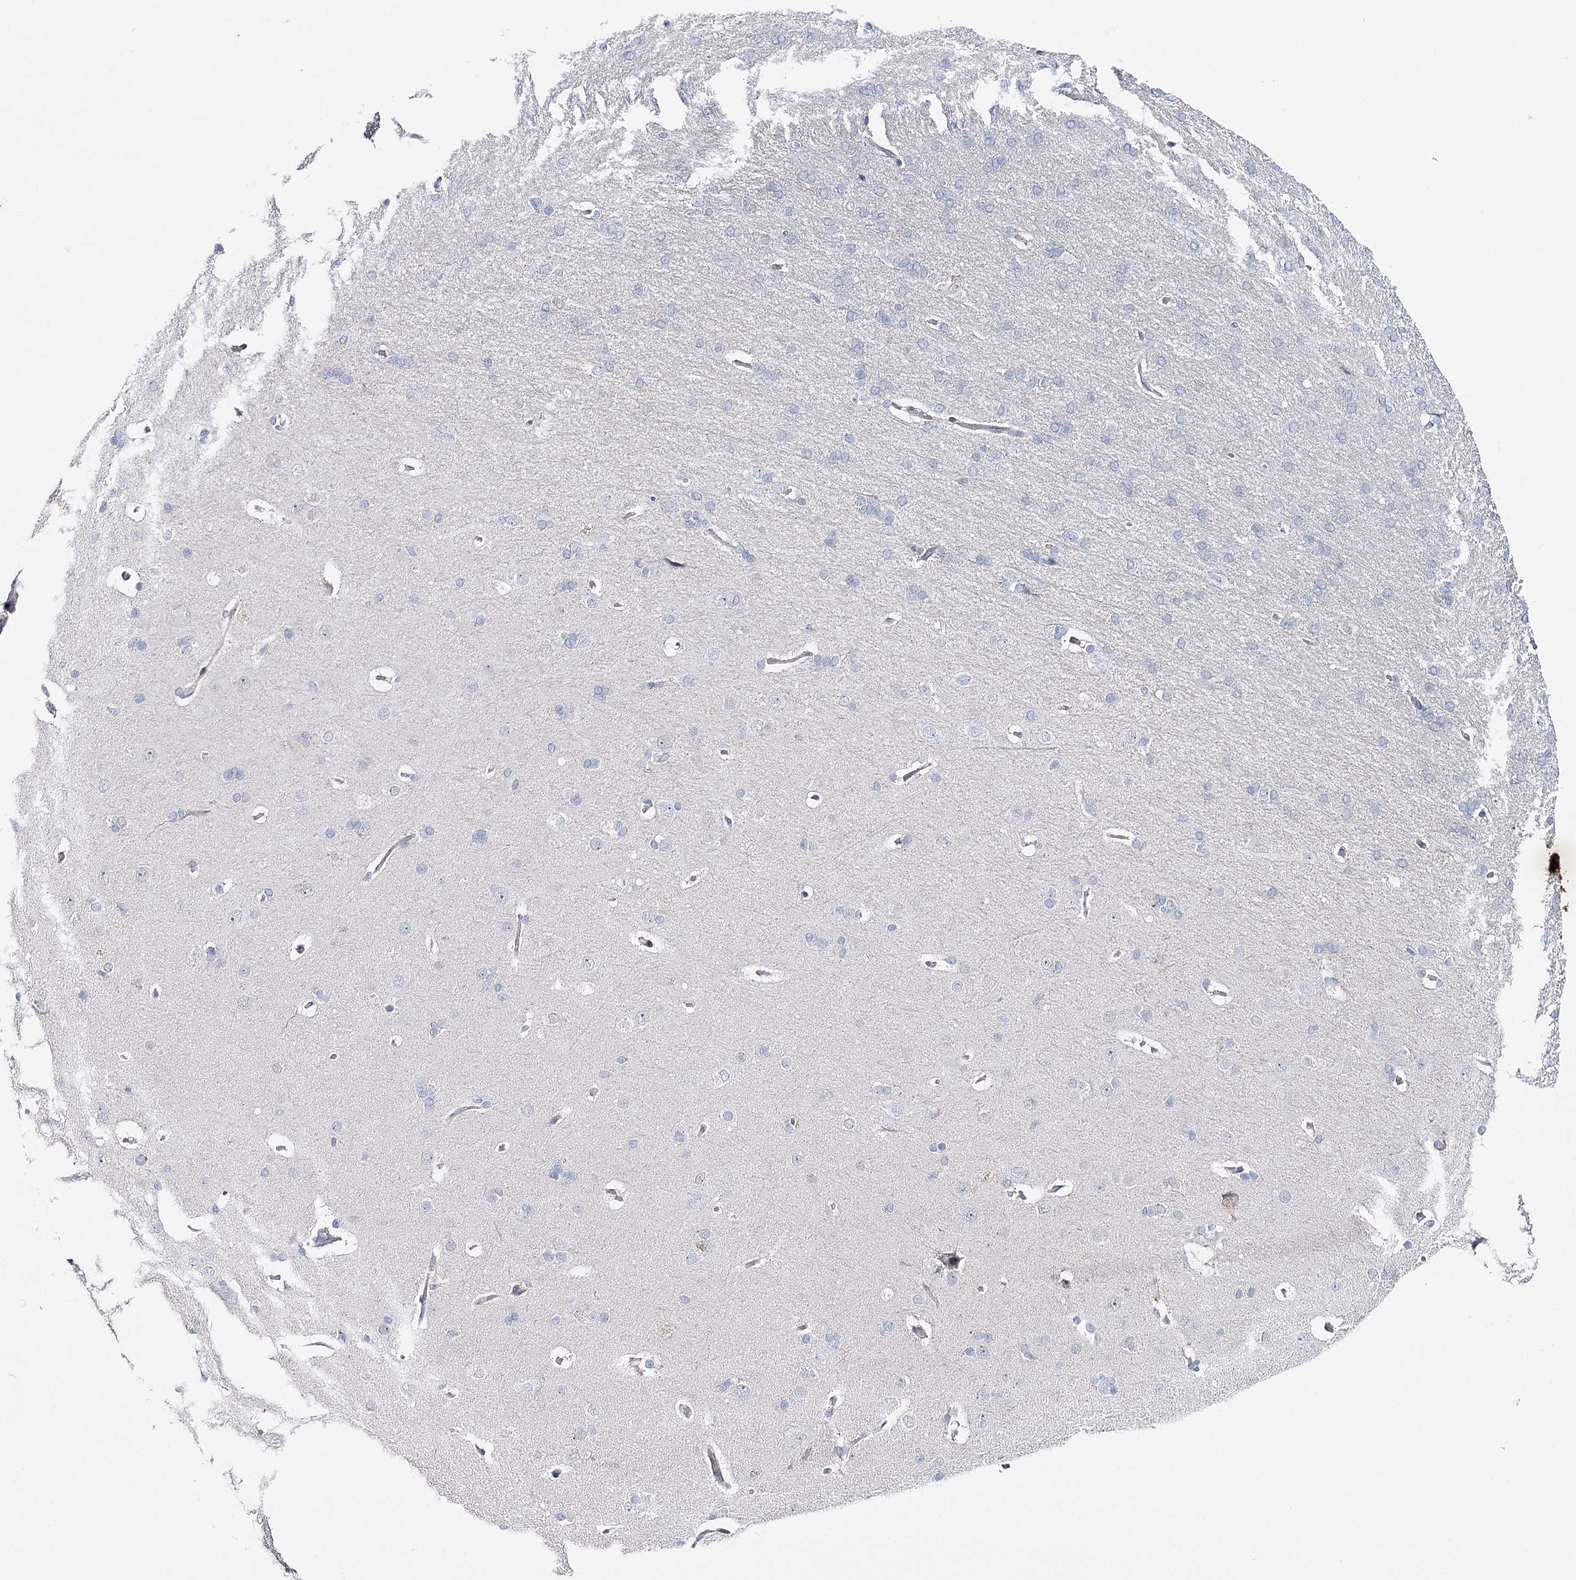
{"staining": {"intensity": "negative", "quantity": "none", "location": "none"}, "tissue": "cerebral cortex", "cell_type": "Endothelial cells", "image_type": "normal", "snomed": [{"axis": "morphology", "description": "Normal tissue, NOS"}, {"axis": "topography", "description": "Cerebral cortex"}], "caption": "Immunohistochemistry photomicrograph of unremarkable cerebral cortex: cerebral cortex stained with DAB demonstrates no significant protein positivity in endothelial cells.", "gene": "AGXT2", "patient": {"sex": "male", "age": 62}}